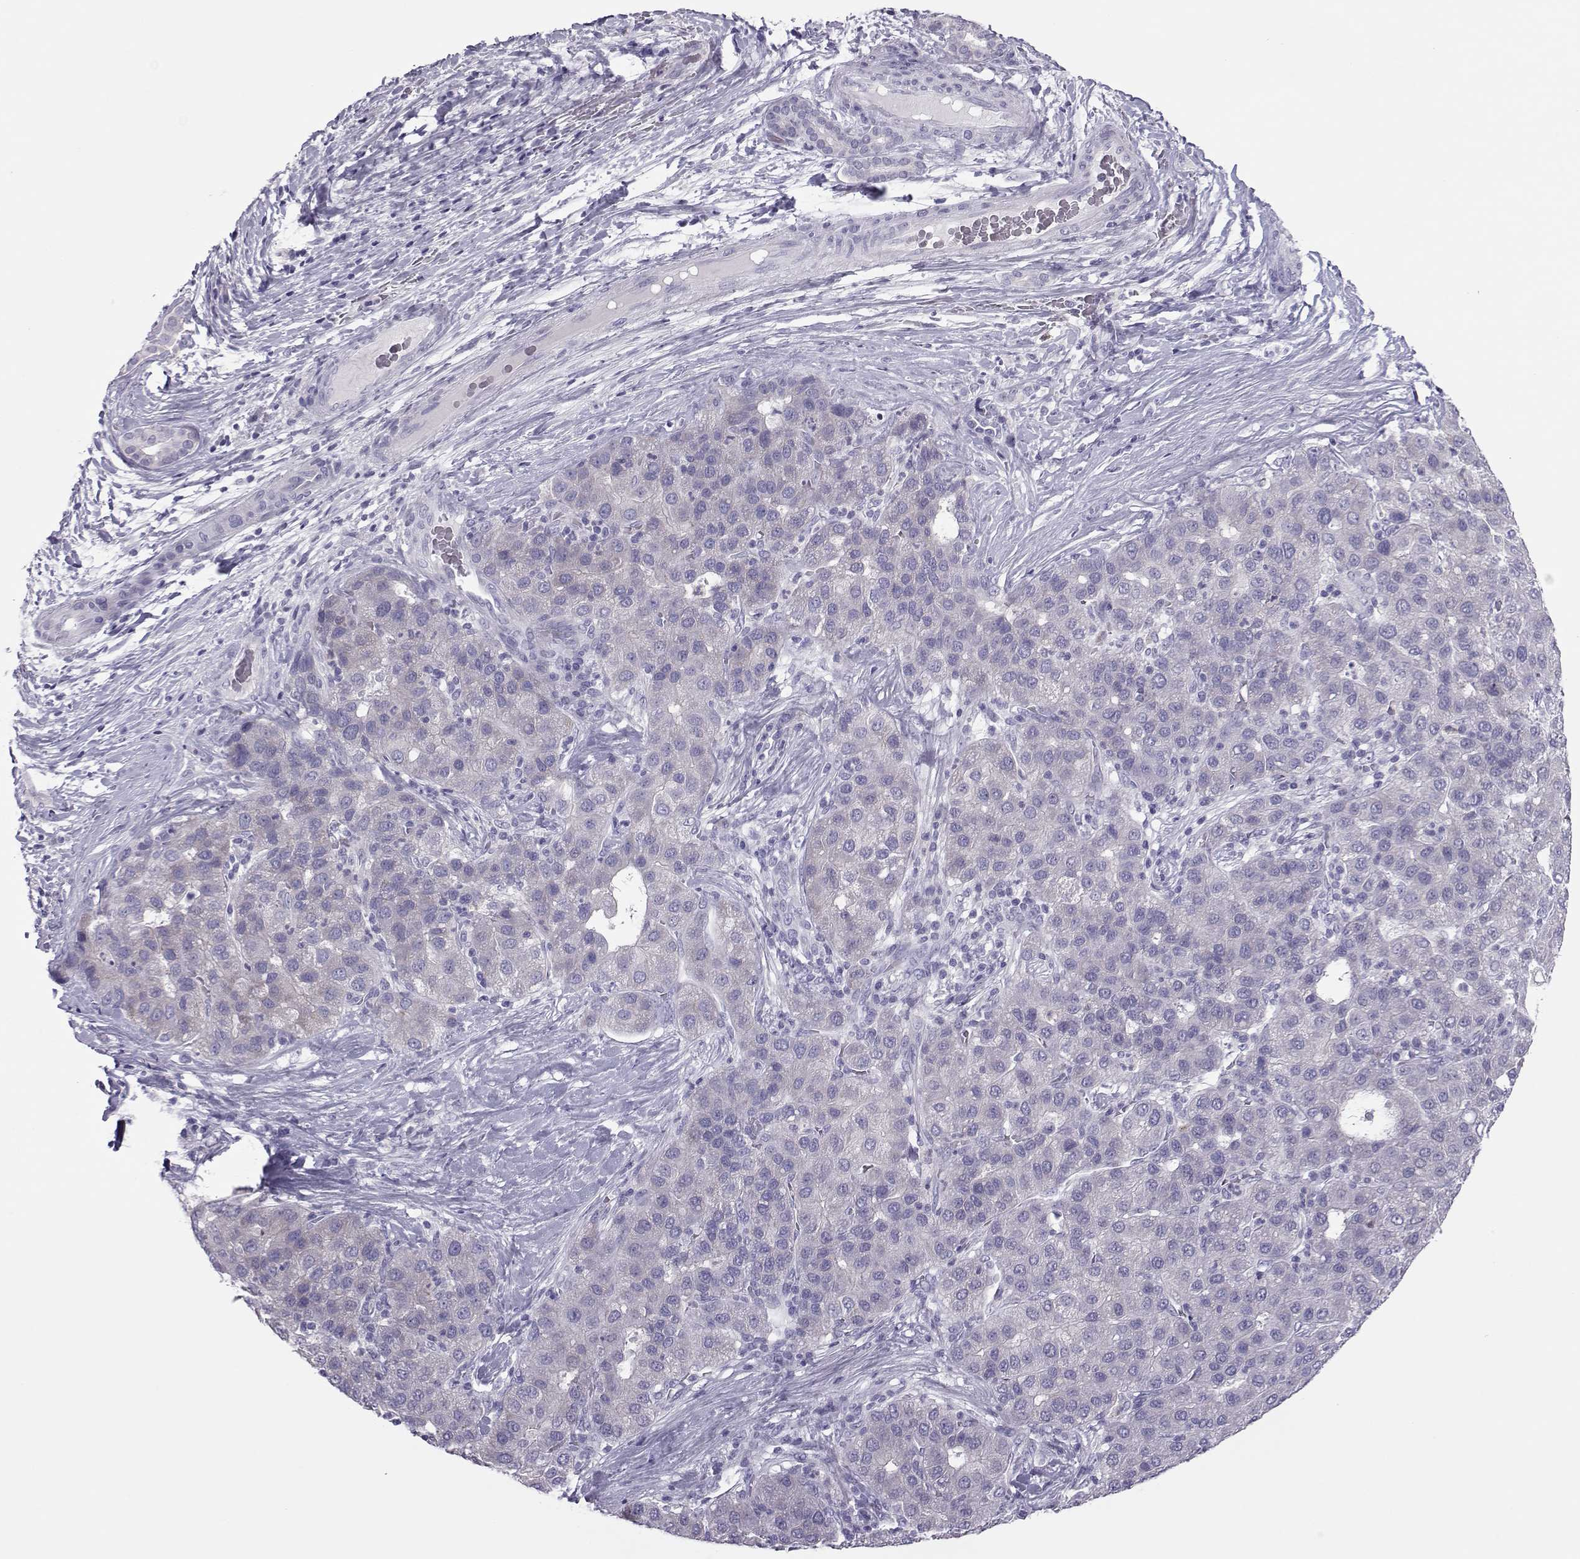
{"staining": {"intensity": "negative", "quantity": "none", "location": "none"}, "tissue": "liver cancer", "cell_type": "Tumor cells", "image_type": "cancer", "snomed": [{"axis": "morphology", "description": "Carcinoma, Hepatocellular, NOS"}, {"axis": "topography", "description": "Liver"}], "caption": "An image of human liver cancer (hepatocellular carcinoma) is negative for staining in tumor cells. The staining is performed using DAB brown chromogen with nuclei counter-stained in using hematoxylin.", "gene": "TRPM7", "patient": {"sex": "male", "age": 65}}